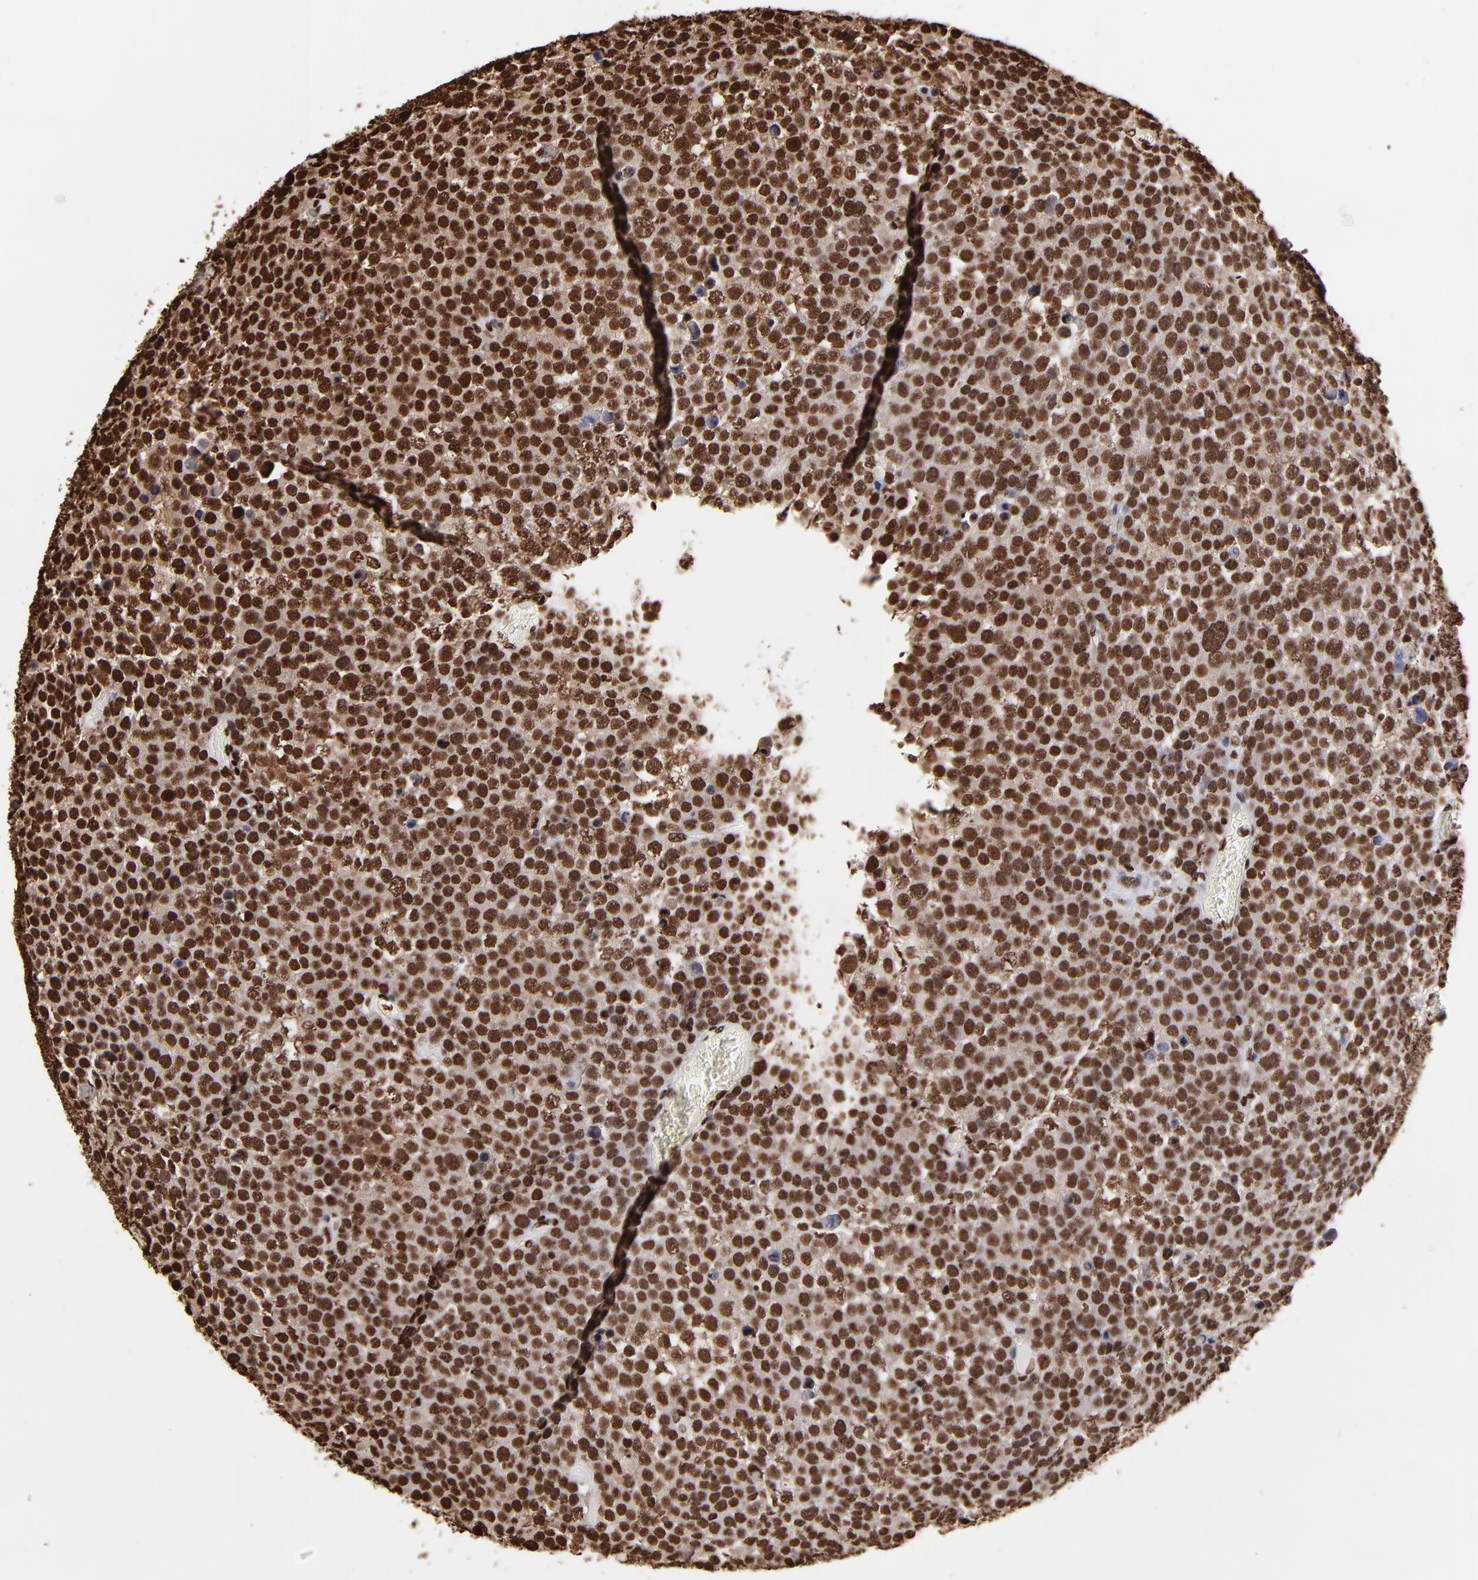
{"staining": {"intensity": "strong", "quantity": ">75%", "location": "cytoplasmic/membranous,nuclear"}, "tissue": "testis cancer", "cell_type": "Tumor cells", "image_type": "cancer", "snomed": [{"axis": "morphology", "description": "Seminoma, NOS"}, {"axis": "topography", "description": "Testis"}], "caption": "Testis cancer stained with a brown dye shows strong cytoplasmic/membranous and nuclear positive expression in about >75% of tumor cells.", "gene": "ZNF544", "patient": {"sex": "male", "age": 71}}